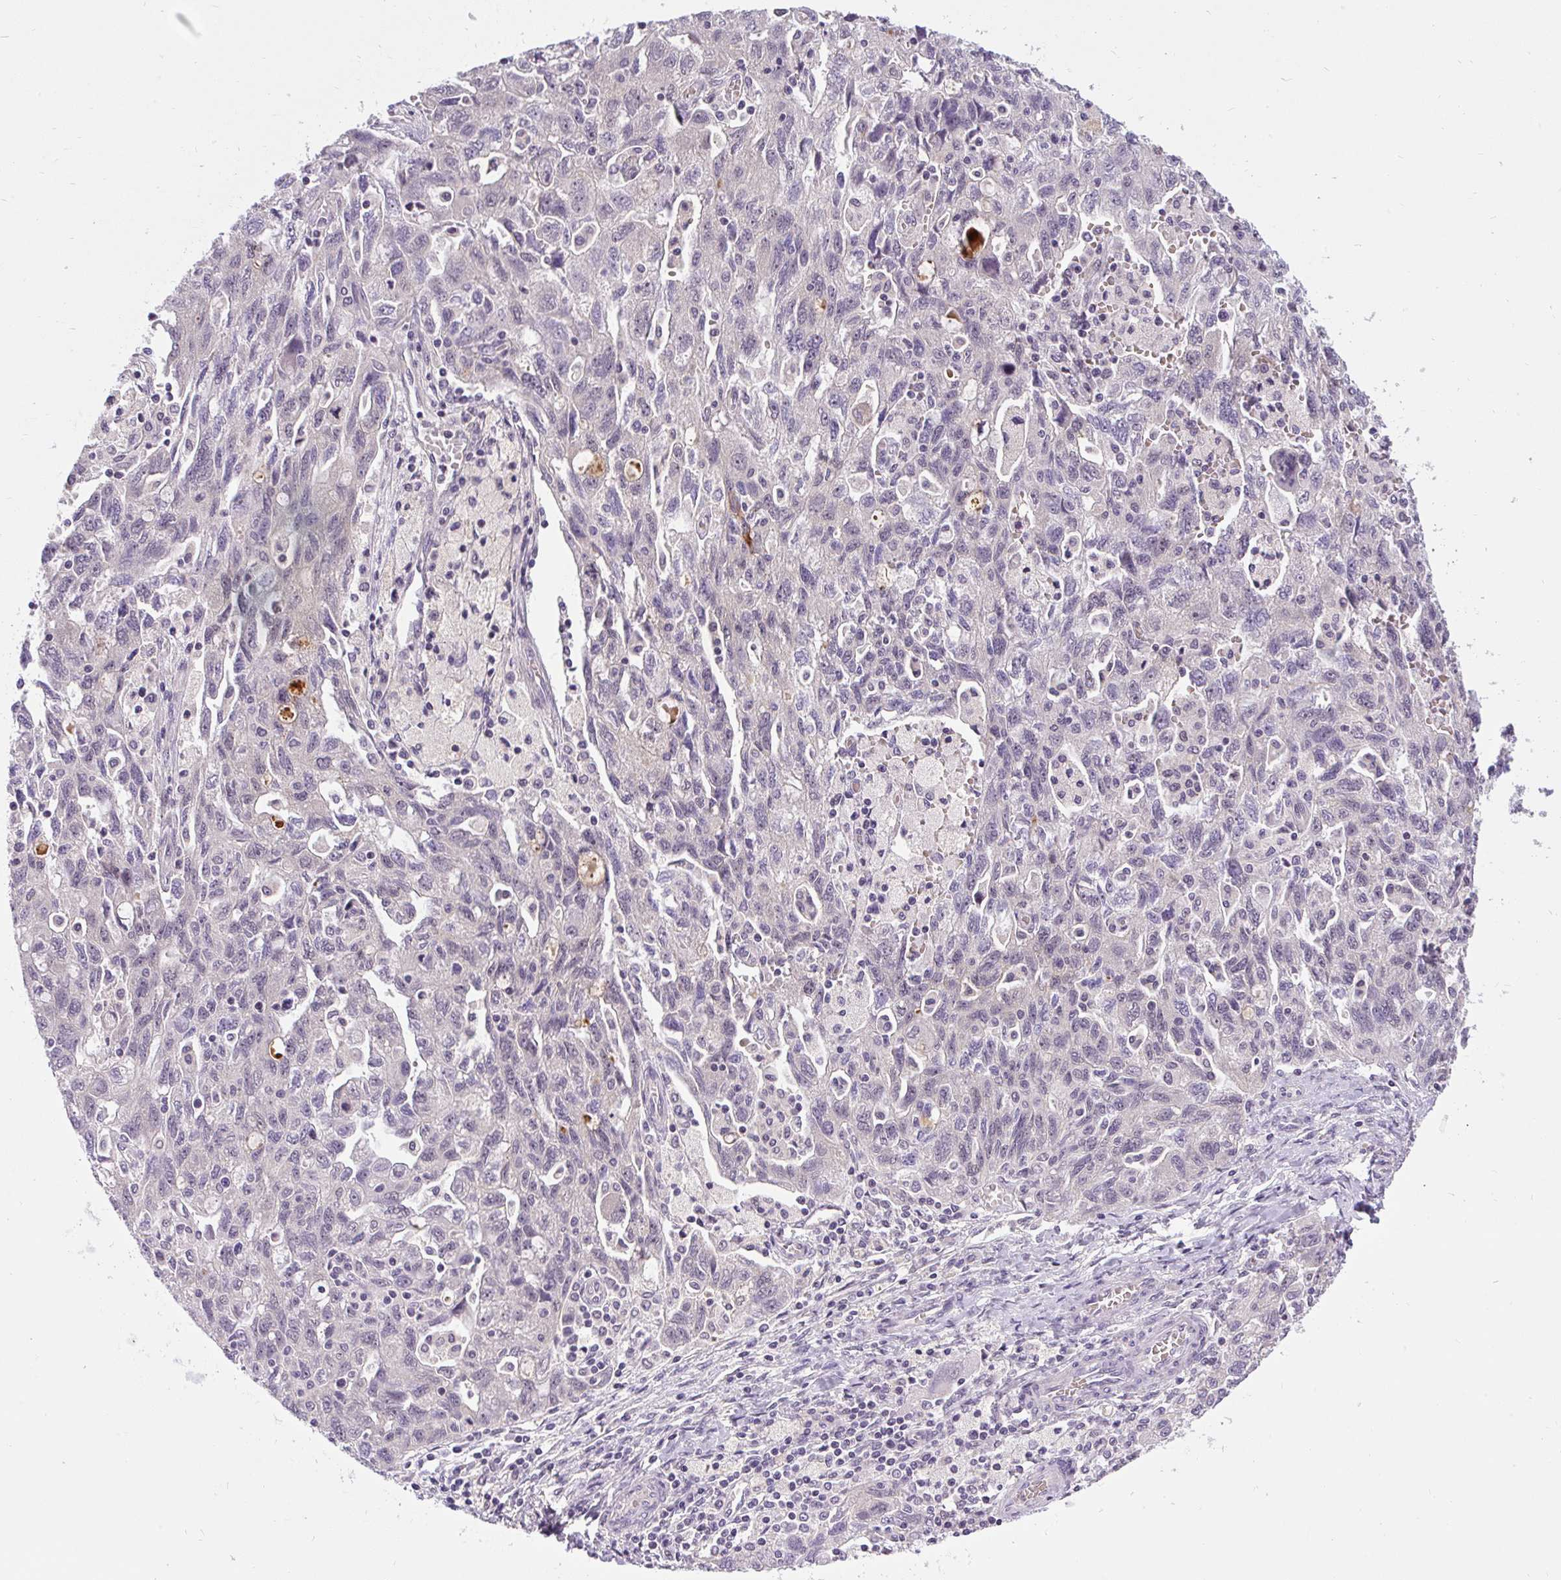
{"staining": {"intensity": "negative", "quantity": "none", "location": "none"}, "tissue": "ovarian cancer", "cell_type": "Tumor cells", "image_type": "cancer", "snomed": [{"axis": "morphology", "description": "Carcinoma, NOS"}, {"axis": "morphology", "description": "Cystadenocarcinoma, serous, NOS"}, {"axis": "topography", "description": "Ovary"}], "caption": "Tumor cells show no significant protein positivity in ovarian cancer.", "gene": "FAM117B", "patient": {"sex": "female", "age": 69}}